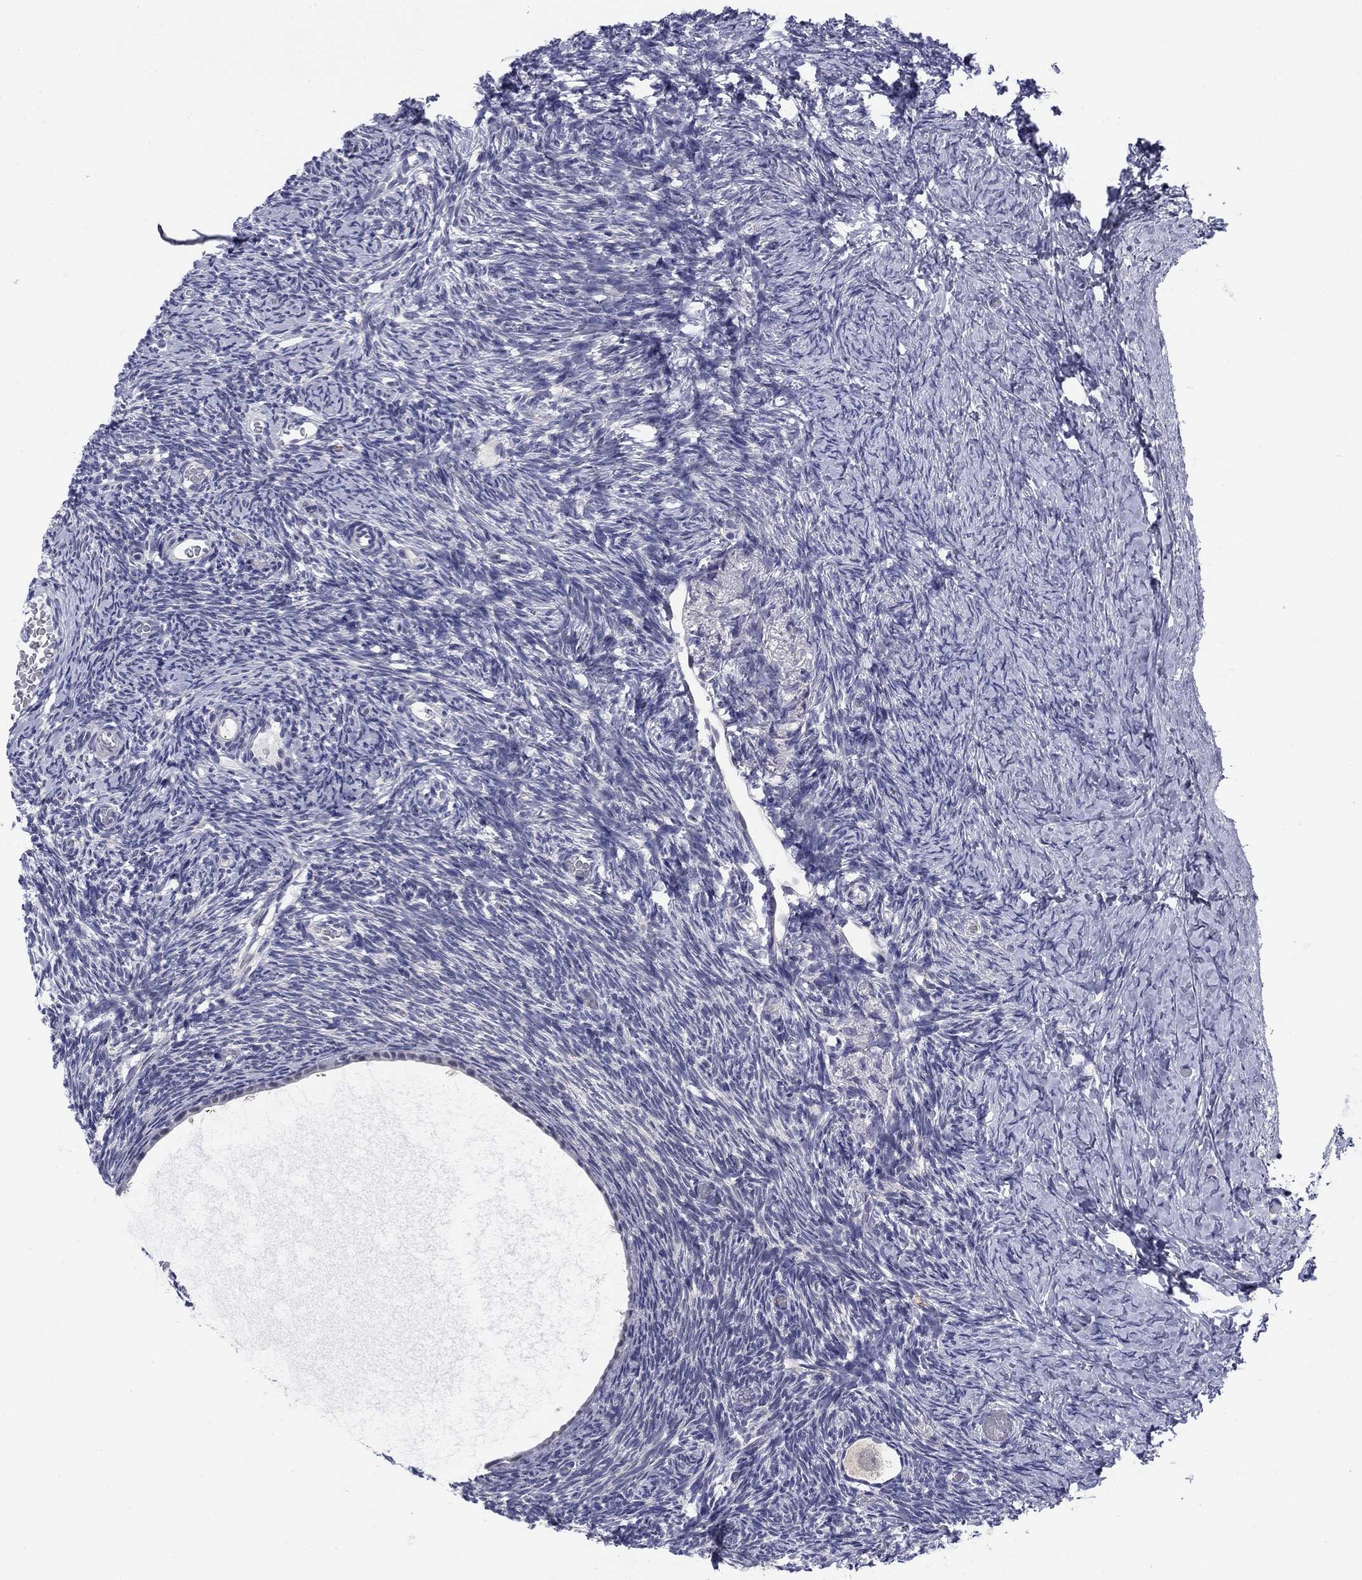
{"staining": {"intensity": "weak", "quantity": "25%-75%", "location": "cytoplasmic/membranous"}, "tissue": "ovary", "cell_type": "Follicle cells", "image_type": "normal", "snomed": [{"axis": "morphology", "description": "Normal tissue, NOS"}, {"axis": "topography", "description": "Ovary"}], "caption": "A low amount of weak cytoplasmic/membranous expression is present in about 25%-75% of follicle cells in unremarkable ovary. (IHC, brightfield microscopy, high magnification).", "gene": "TIGD4", "patient": {"sex": "female", "age": 39}}